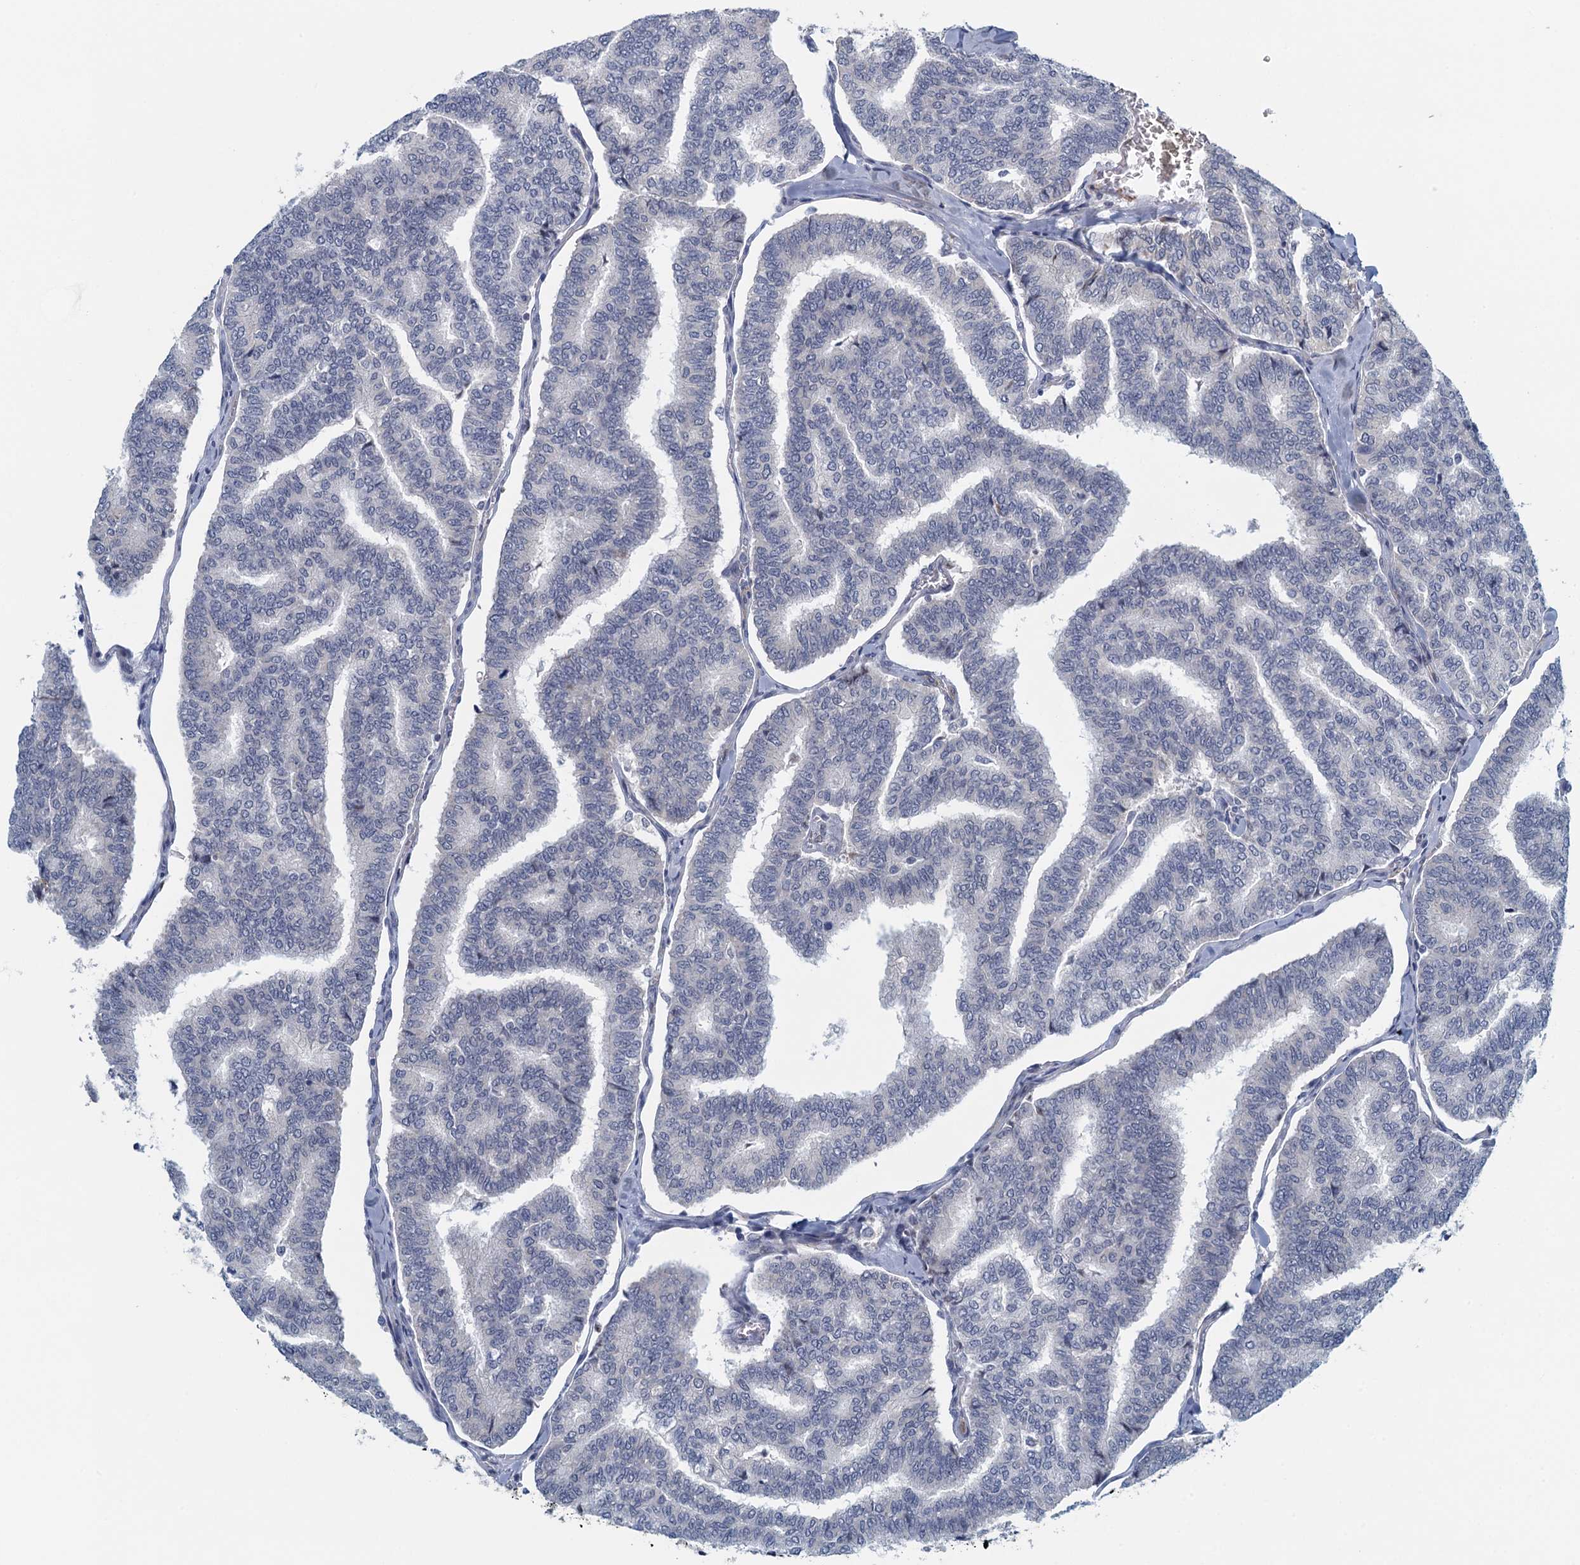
{"staining": {"intensity": "negative", "quantity": "none", "location": "none"}, "tissue": "thyroid cancer", "cell_type": "Tumor cells", "image_type": "cancer", "snomed": [{"axis": "morphology", "description": "Papillary adenocarcinoma, NOS"}, {"axis": "topography", "description": "Thyroid gland"}], "caption": "Protein analysis of papillary adenocarcinoma (thyroid) displays no significant staining in tumor cells.", "gene": "ALG2", "patient": {"sex": "female", "age": 35}}